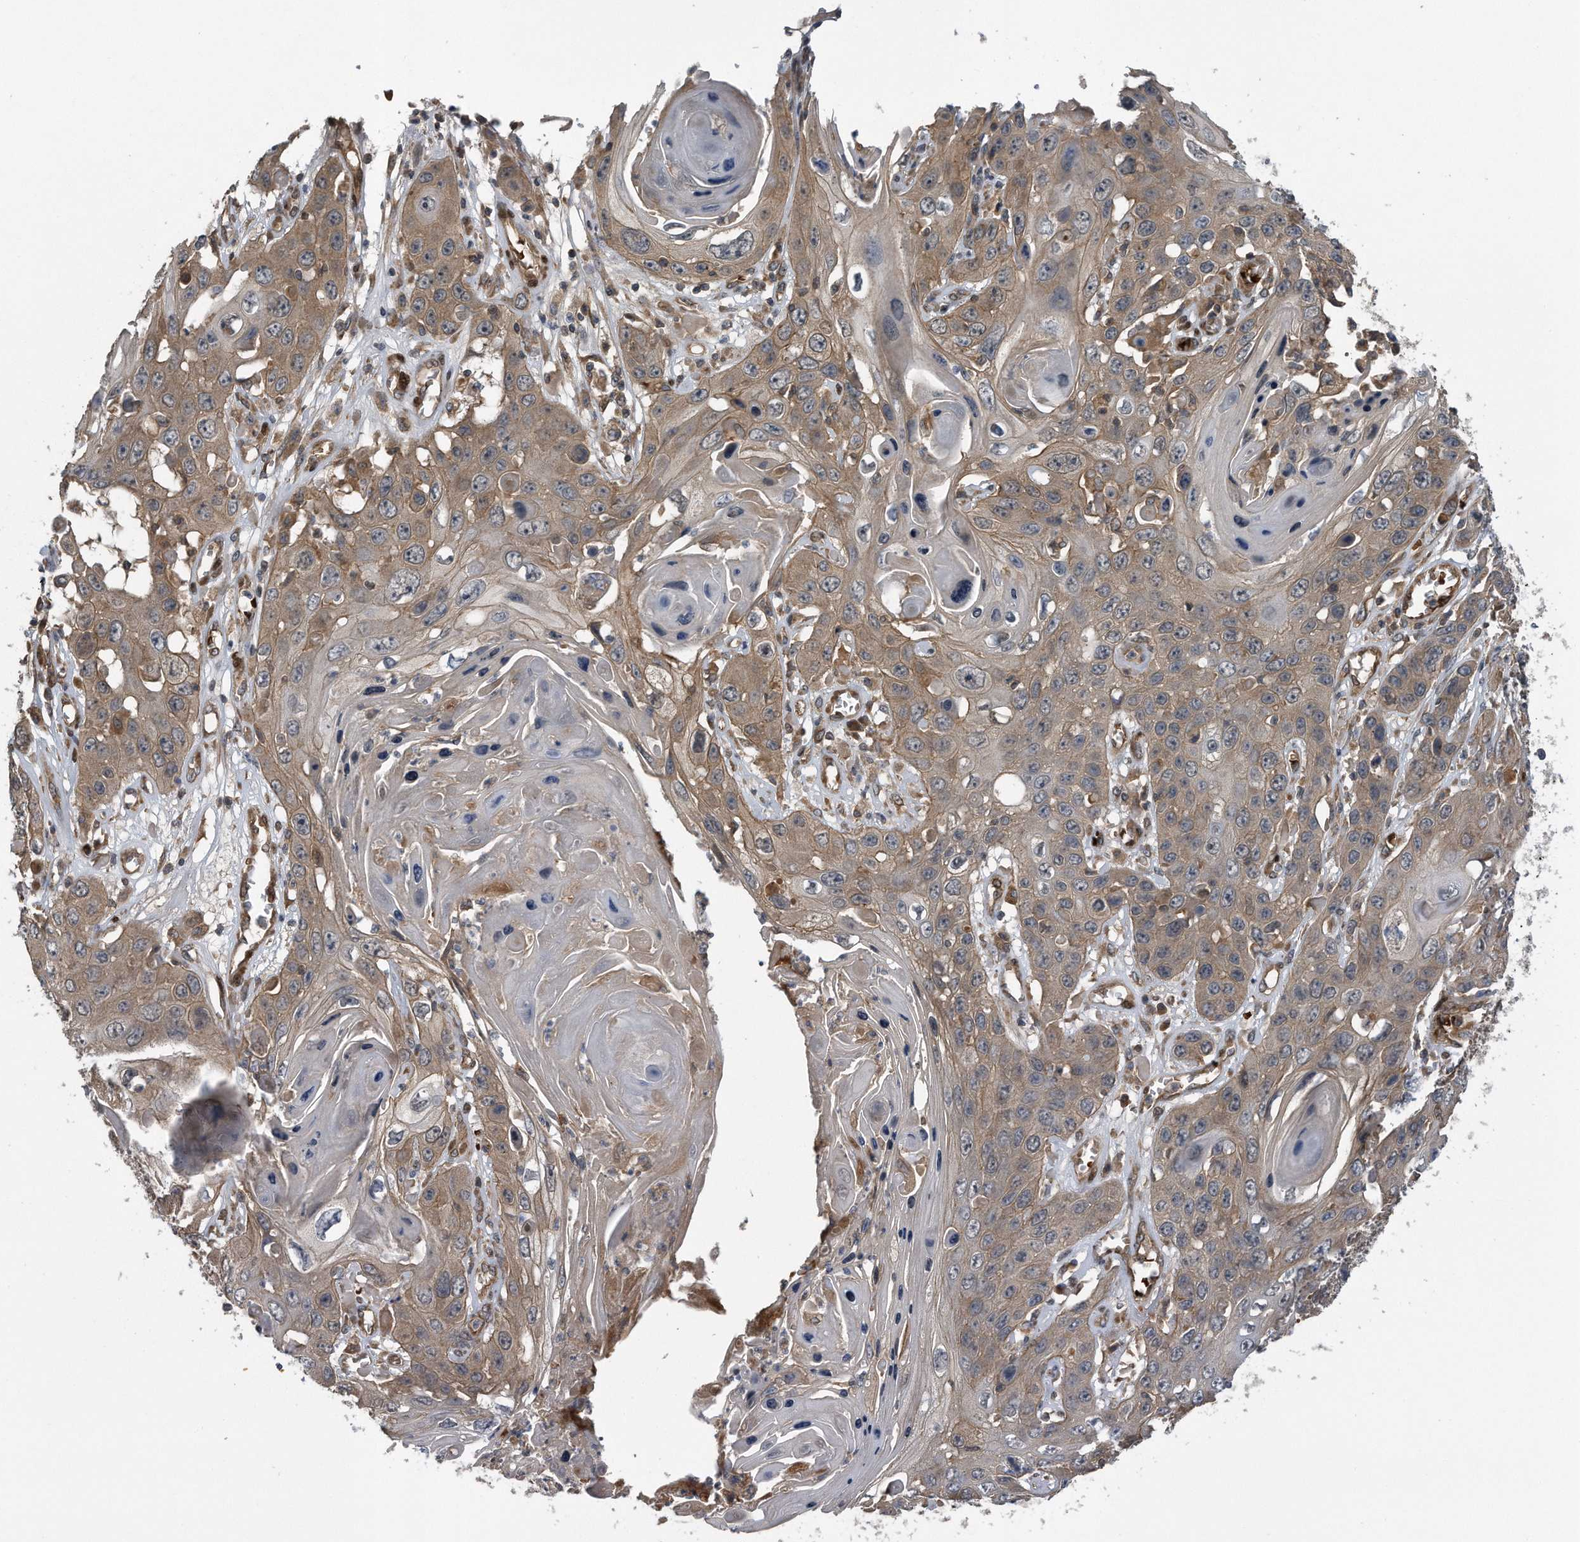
{"staining": {"intensity": "weak", "quantity": ">75%", "location": "cytoplasmic/membranous"}, "tissue": "skin cancer", "cell_type": "Tumor cells", "image_type": "cancer", "snomed": [{"axis": "morphology", "description": "Squamous cell carcinoma, NOS"}, {"axis": "topography", "description": "Skin"}], "caption": "Immunohistochemistry (IHC) histopathology image of skin squamous cell carcinoma stained for a protein (brown), which shows low levels of weak cytoplasmic/membranous expression in approximately >75% of tumor cells.", "gene": "ZNF79", "patient": {"sex": "male", "age": 55}}